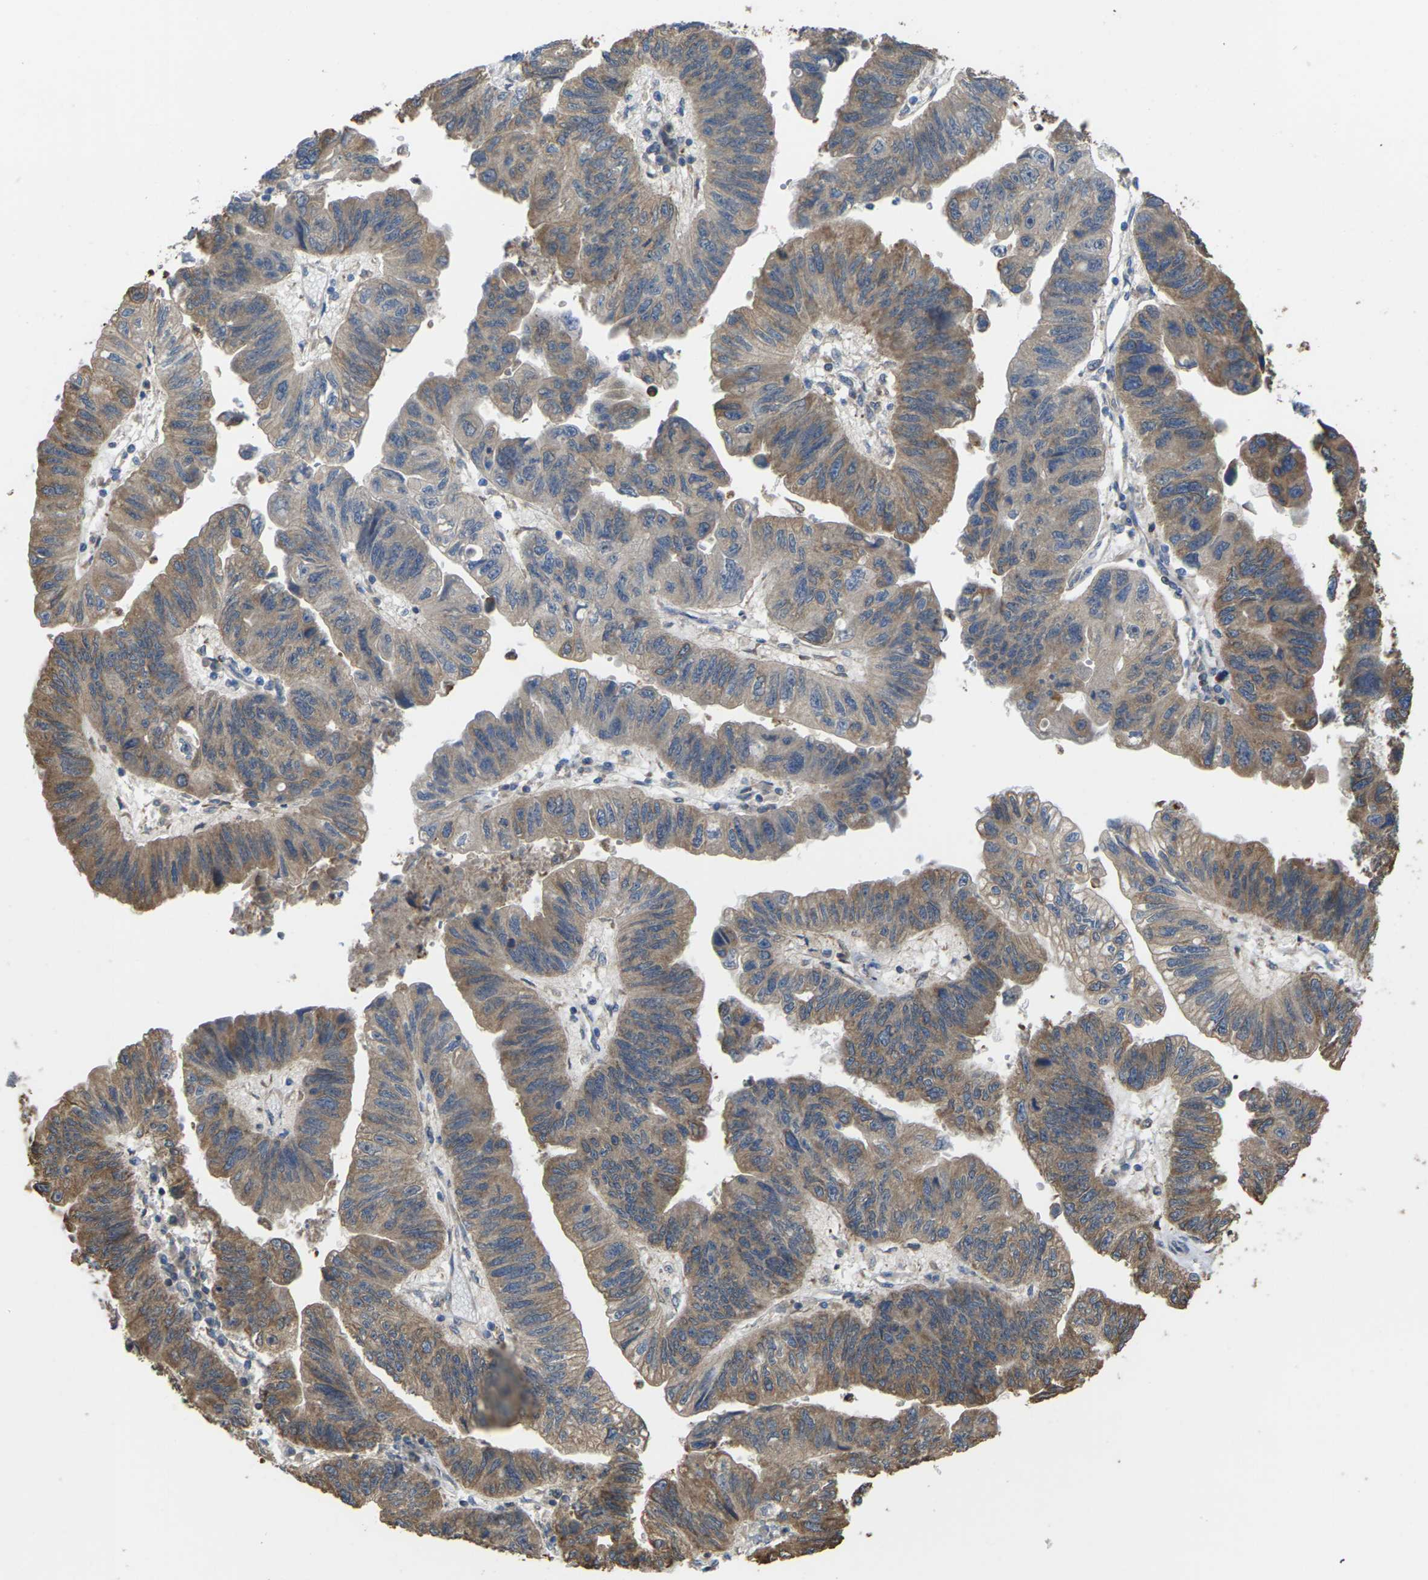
{"staining": {"intensity": "moderate", "quantity": ">75%", "location": "cytoplasmic/membranous"}, "tissue": "stomach cancer", "cell_type": "Tumor cells", "image_type": "cancer", "snomed": [{"axis": "morphology", "description": "Adenocarcinoma, NOS"}, {"axis": "topography", "description": "Stomach"}], "caption": "DAB (3,3'-diaminobenzidine) immunohistochemical staining of human stomach cancer (adenocarcinoma) shows moderate cytoplasmic/membranous protein staining in approximately >75% of tumor cells.", "gene": "TIAM1", "patient": {"sex": "male", "age": 59}}